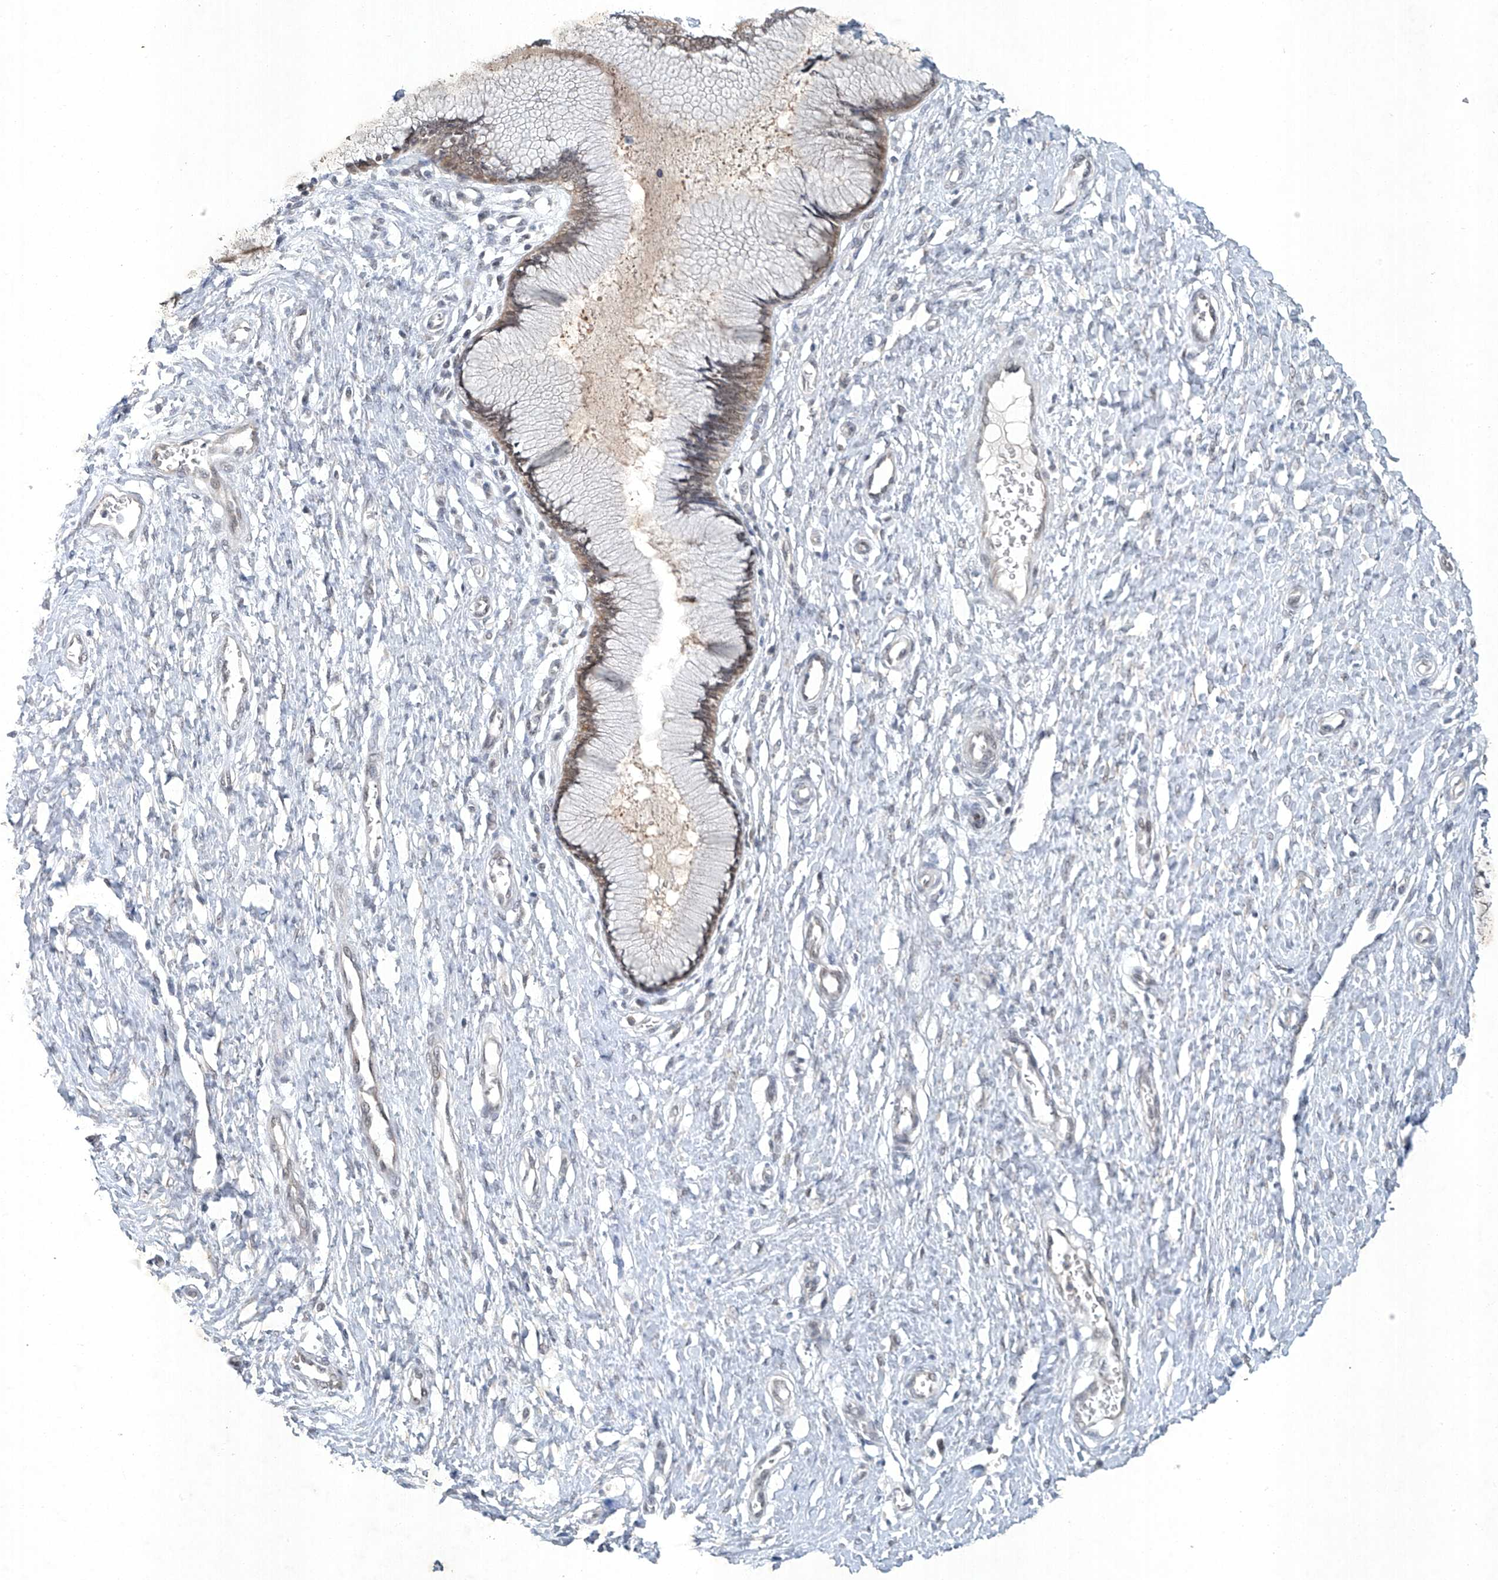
{"staining": {"intensity": "weak", "quantity": "25%-75%", "location": "cytoplasmic/membranous"}, "tissue": "cervix", "cell_type": "Glandular cells", "image_type": "normal", "snomed": [{"axis": "morphology", "description": "Normal tissue, NOS"}, {"axis": "topography", "description": "Cervix"}], "caption": "This photomicrograph demonstrates immunohistochemistry staining of unremarkable human cervix, with low weak cytoplasmic/membranous staining in approximately 25%-75% of glandular cells.", "gene": "TAF8", "patient": {"sex": "female", "age": 55}}